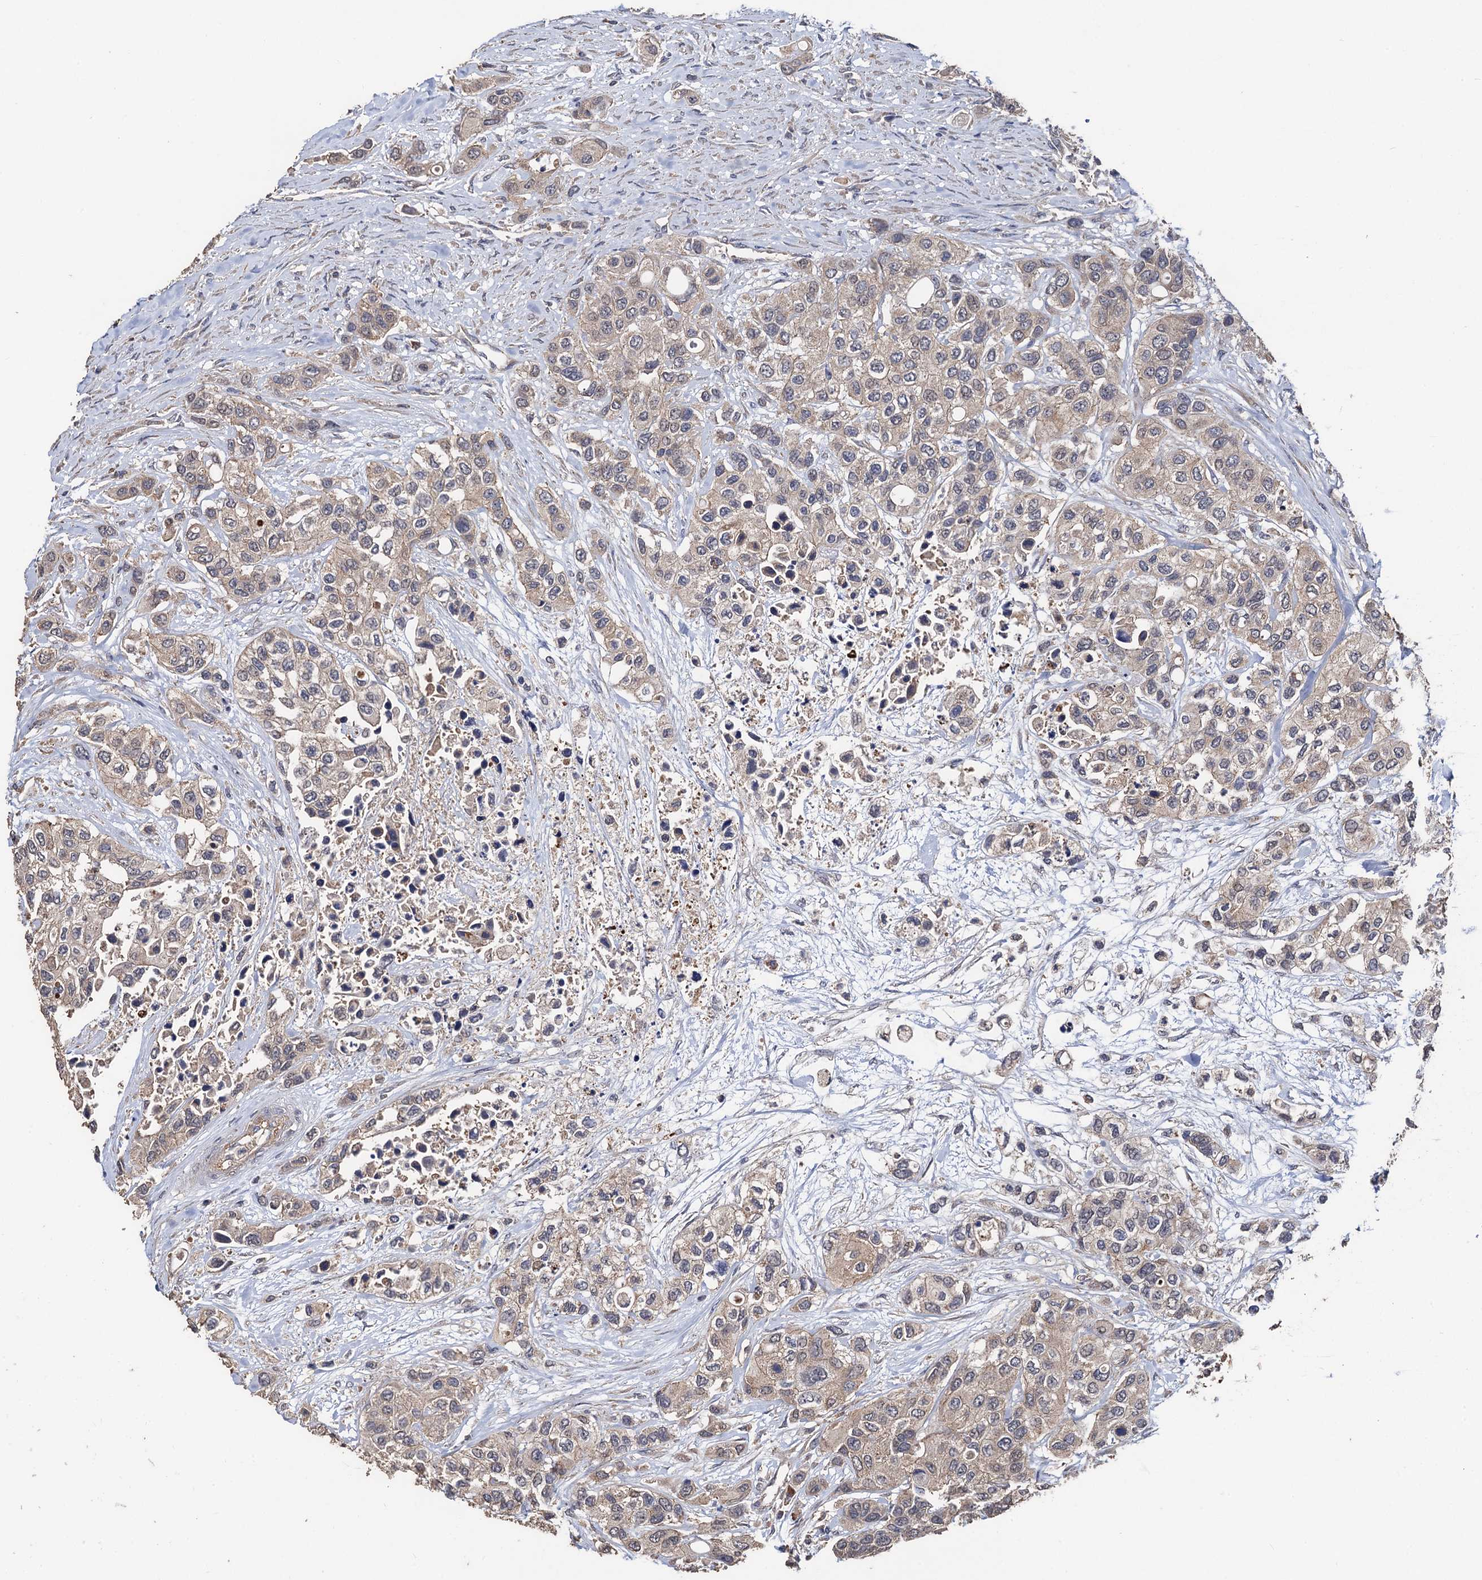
{"staining": {"intensity": "weak", "quantity": "25%-75%", "location": "cytoplasmic/membranous"}, "tissue": "urothelial cancer", "cell_type": "Tumor cells", "image_type": "cancer", "snomed": [{"axis": "morphology", "description": "Normal tissue, NOS"}, {"axis": "morphology", "description": "Urothelial carcinoma, High grade"}, {"axis": "topography", "description": "Vascular tissue"}, {"axis": "topography", "description": "Urinary bladder"}], "caption": "Brown immunohistochemical staining in human urothelial carcinoma (high-grade) shows weak cytoplasmic/membranous positivity in approximately 25%-75% of tumor cells. (DAB (3,3'-diaminobenzidine) IHC, brown staining for protein, blue staining for nuclei).", "gene": "PPTC7", "patient": {"sex": "female", "age": 56}}